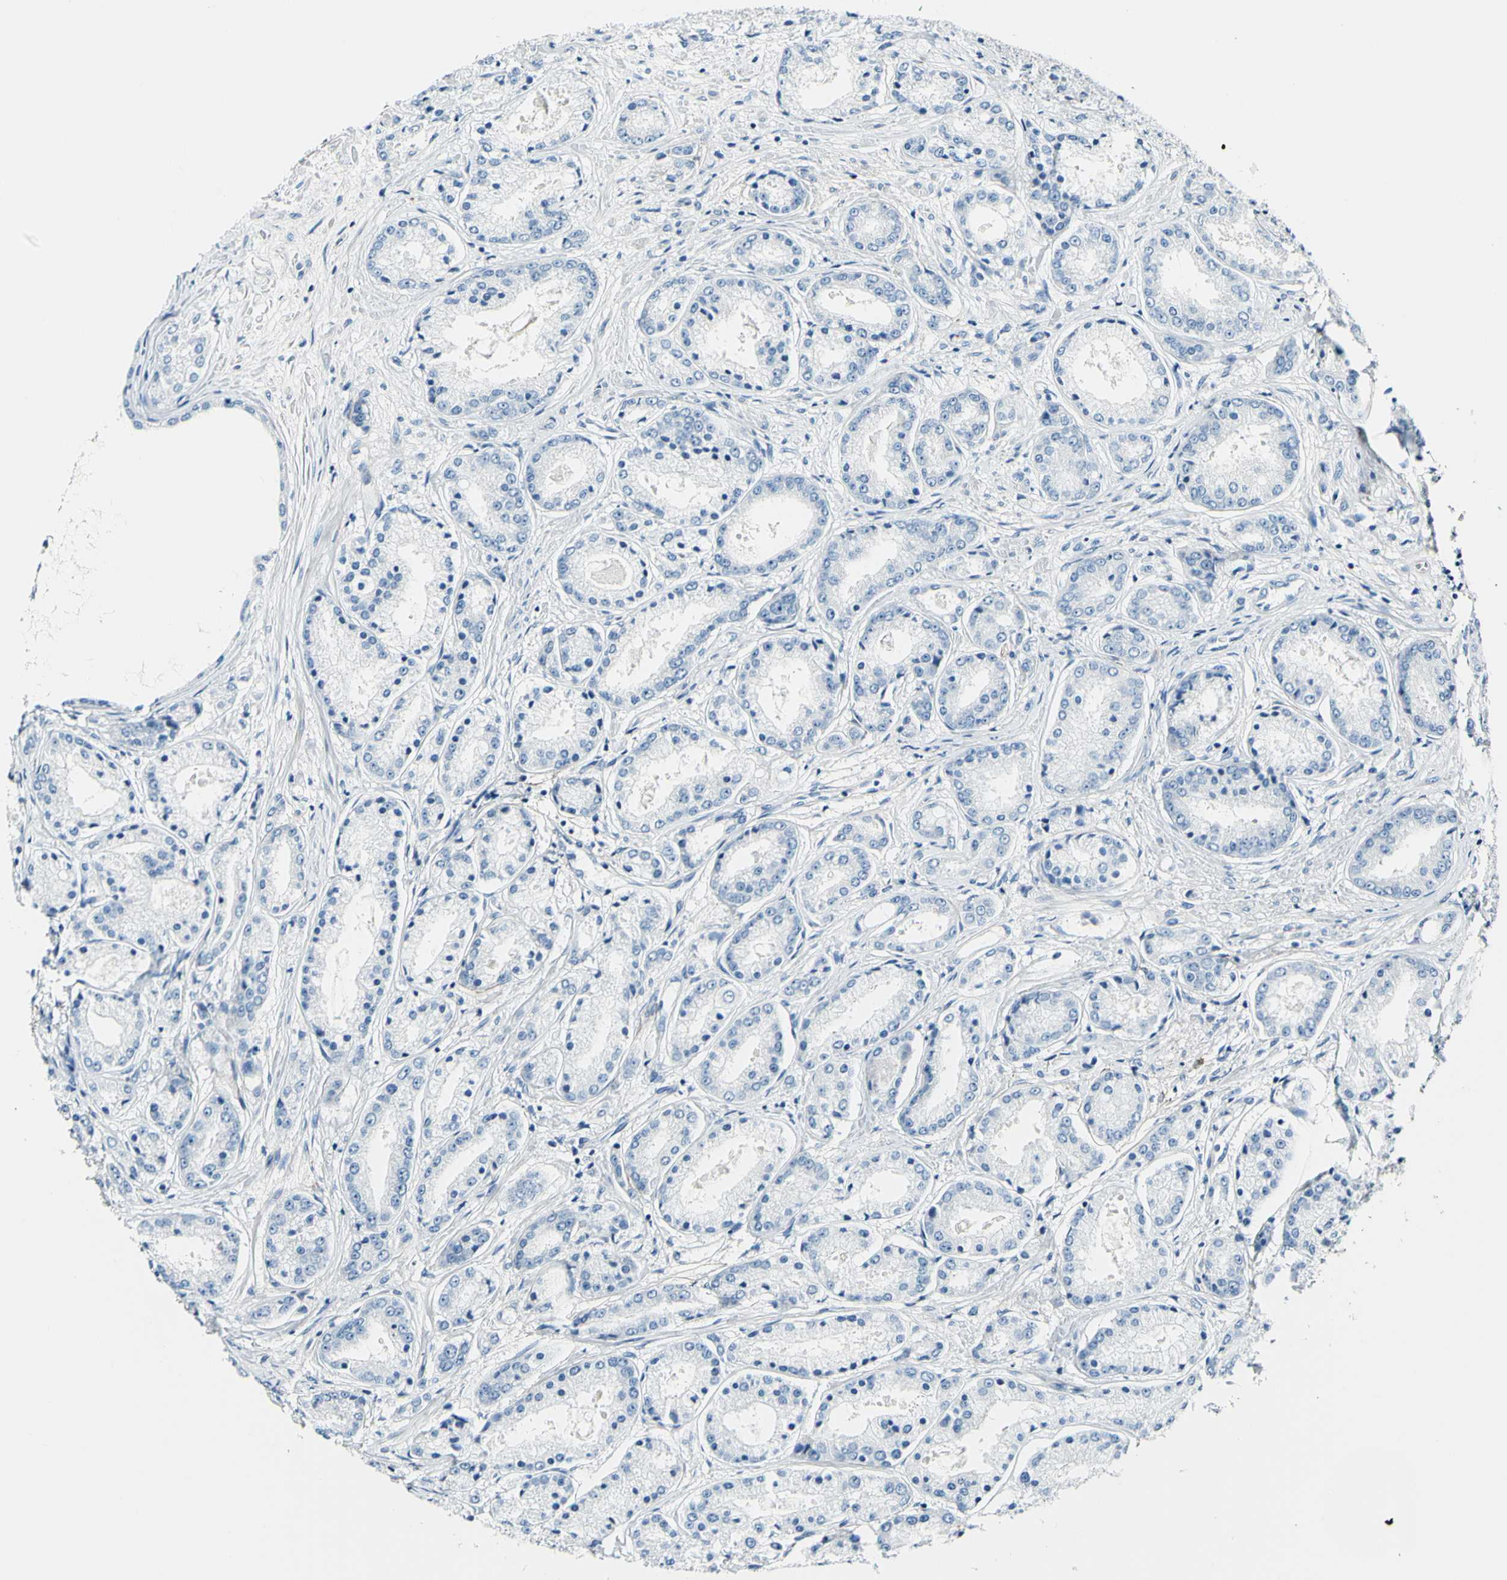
{"staining": {"intensity": "negative", "quantity": "none", "location": "none"}, "tissue": "prostate cancer", "cell_type": "Tumor cells", "image_type": "cancer", "snomed": [{"axis": "morphology", "description": "Adenocarcinoma, High grade"}, {"axis": "topography", "description": "Prostate"}], "caption": "Protein analysis of prostate cancer (high-grade adenocarcinoma) shows no significant staining in tumor cells.", "gene": "COL6A3", "patient": {"sex": "male", "age": 59}}